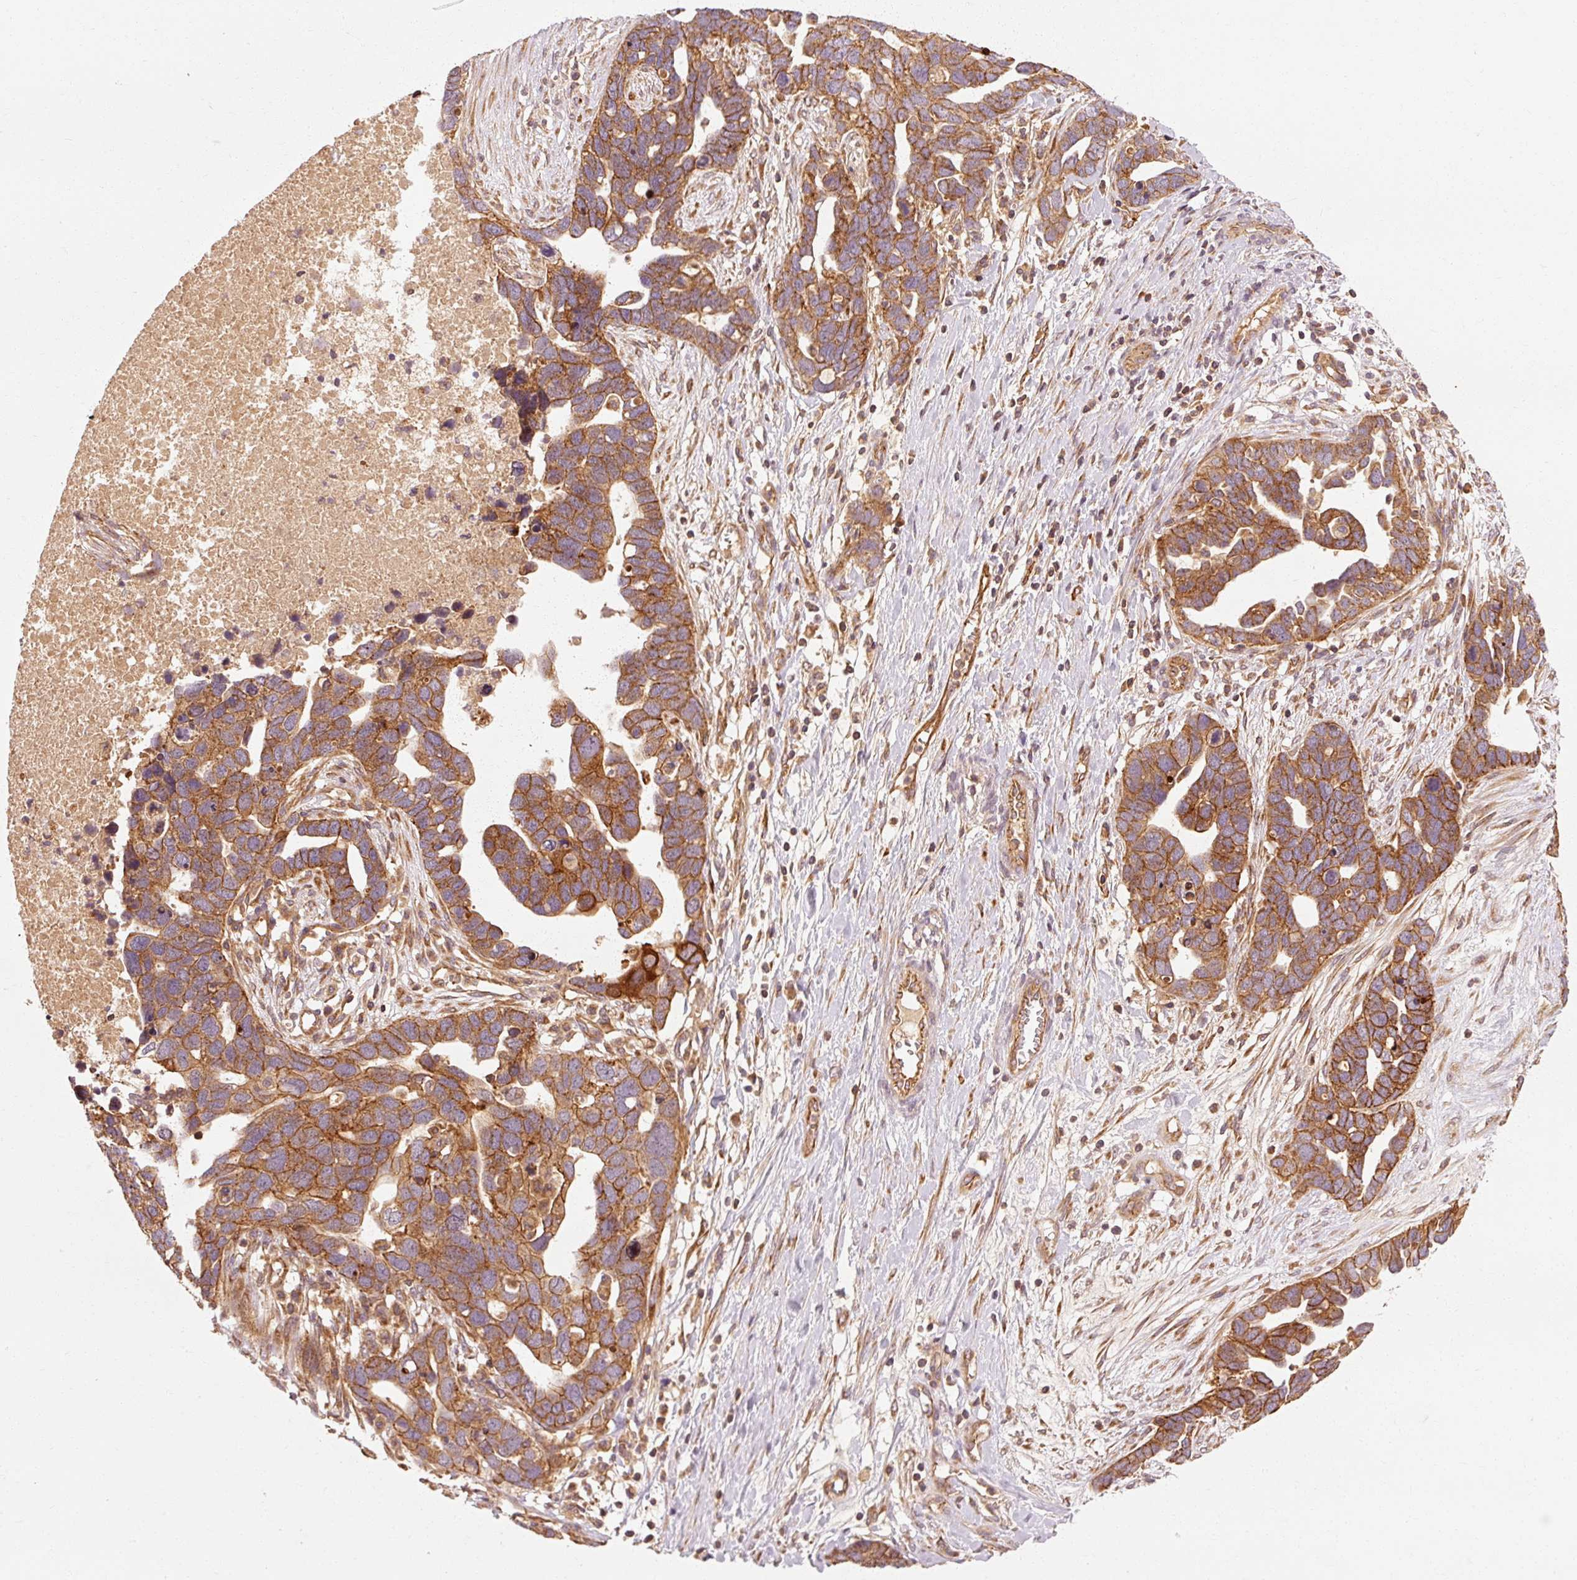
{"staining": {"intensity": "moderate", "quantity": ">75%", "location": "cytoplasmic/membranous"}, "tissue": "ovarian cancer", "cell_type": "Tumor cells", "image_type": "cancer", "snomed": [{"axis": "morphology", "description": "Cystadenocarcinoma, serous, NOS"}, {"axis": "topography", "description": "Ovary"}], "caption": "A brown stain shows moderate cytoplasmic/membranous positivity of a protein in serous cystadenocarcinoma (ovarian) tumor cells.", "gene": "CTNNA1", "patient": {"sex": "female", "age": 54}}